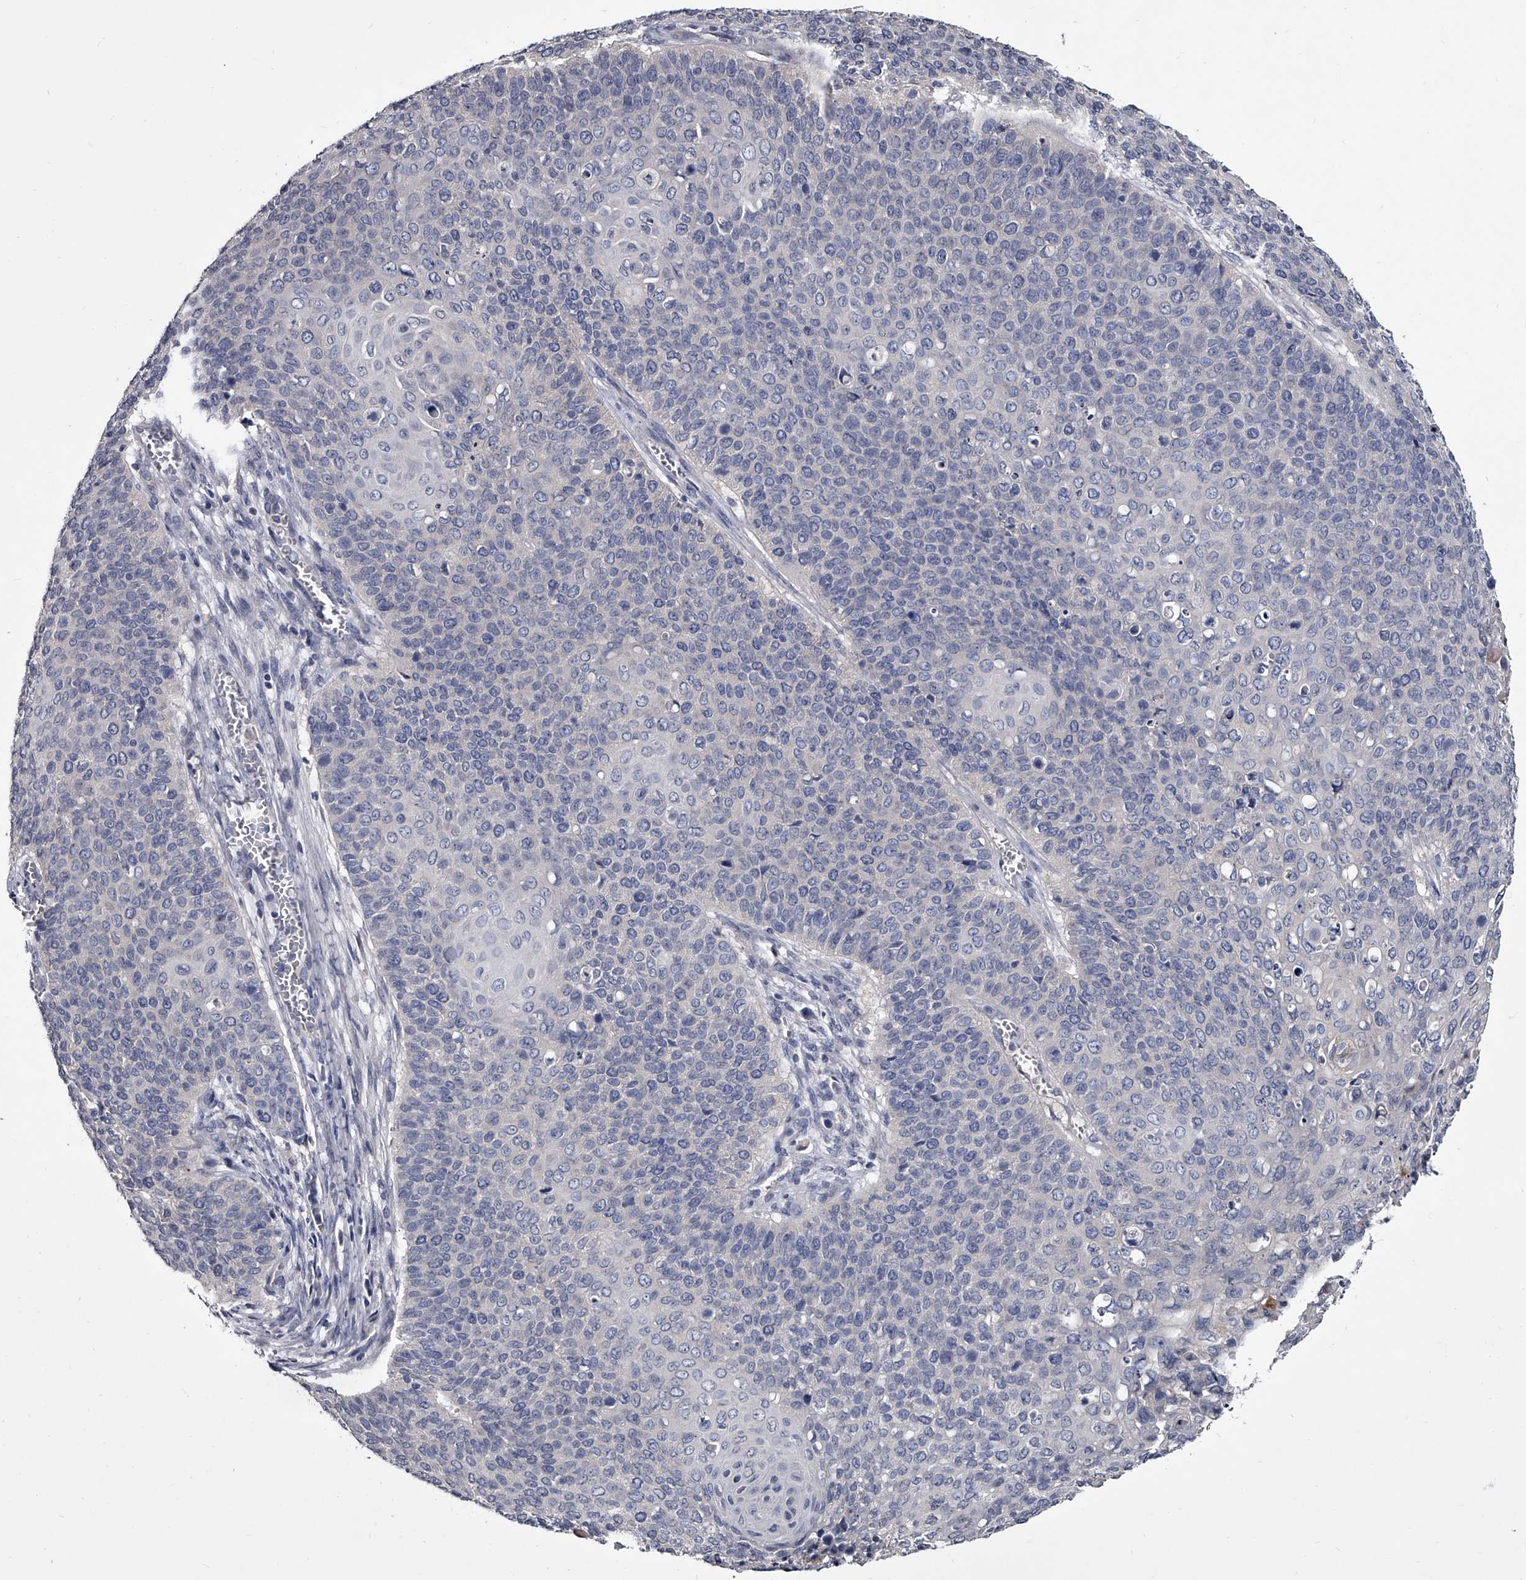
{"staining": {"intensity": "negative", "quantity": "none", "location": "none"}, "tissue": "cervical cancer", "cell_type": "Tumor cells", "image_type": "cancer", "snomed": [{"axis": "morphology", "description": "Squamous cell carcinoma, NOS"}, {"axis": "topography", "description": "Cervix"}], "caption": "IHC of human cervical squamous cell carcinoma reveals no staining in tumor cells.", "gene": "GAPVD1", "patient": {"sex": "female", "age": 39}}